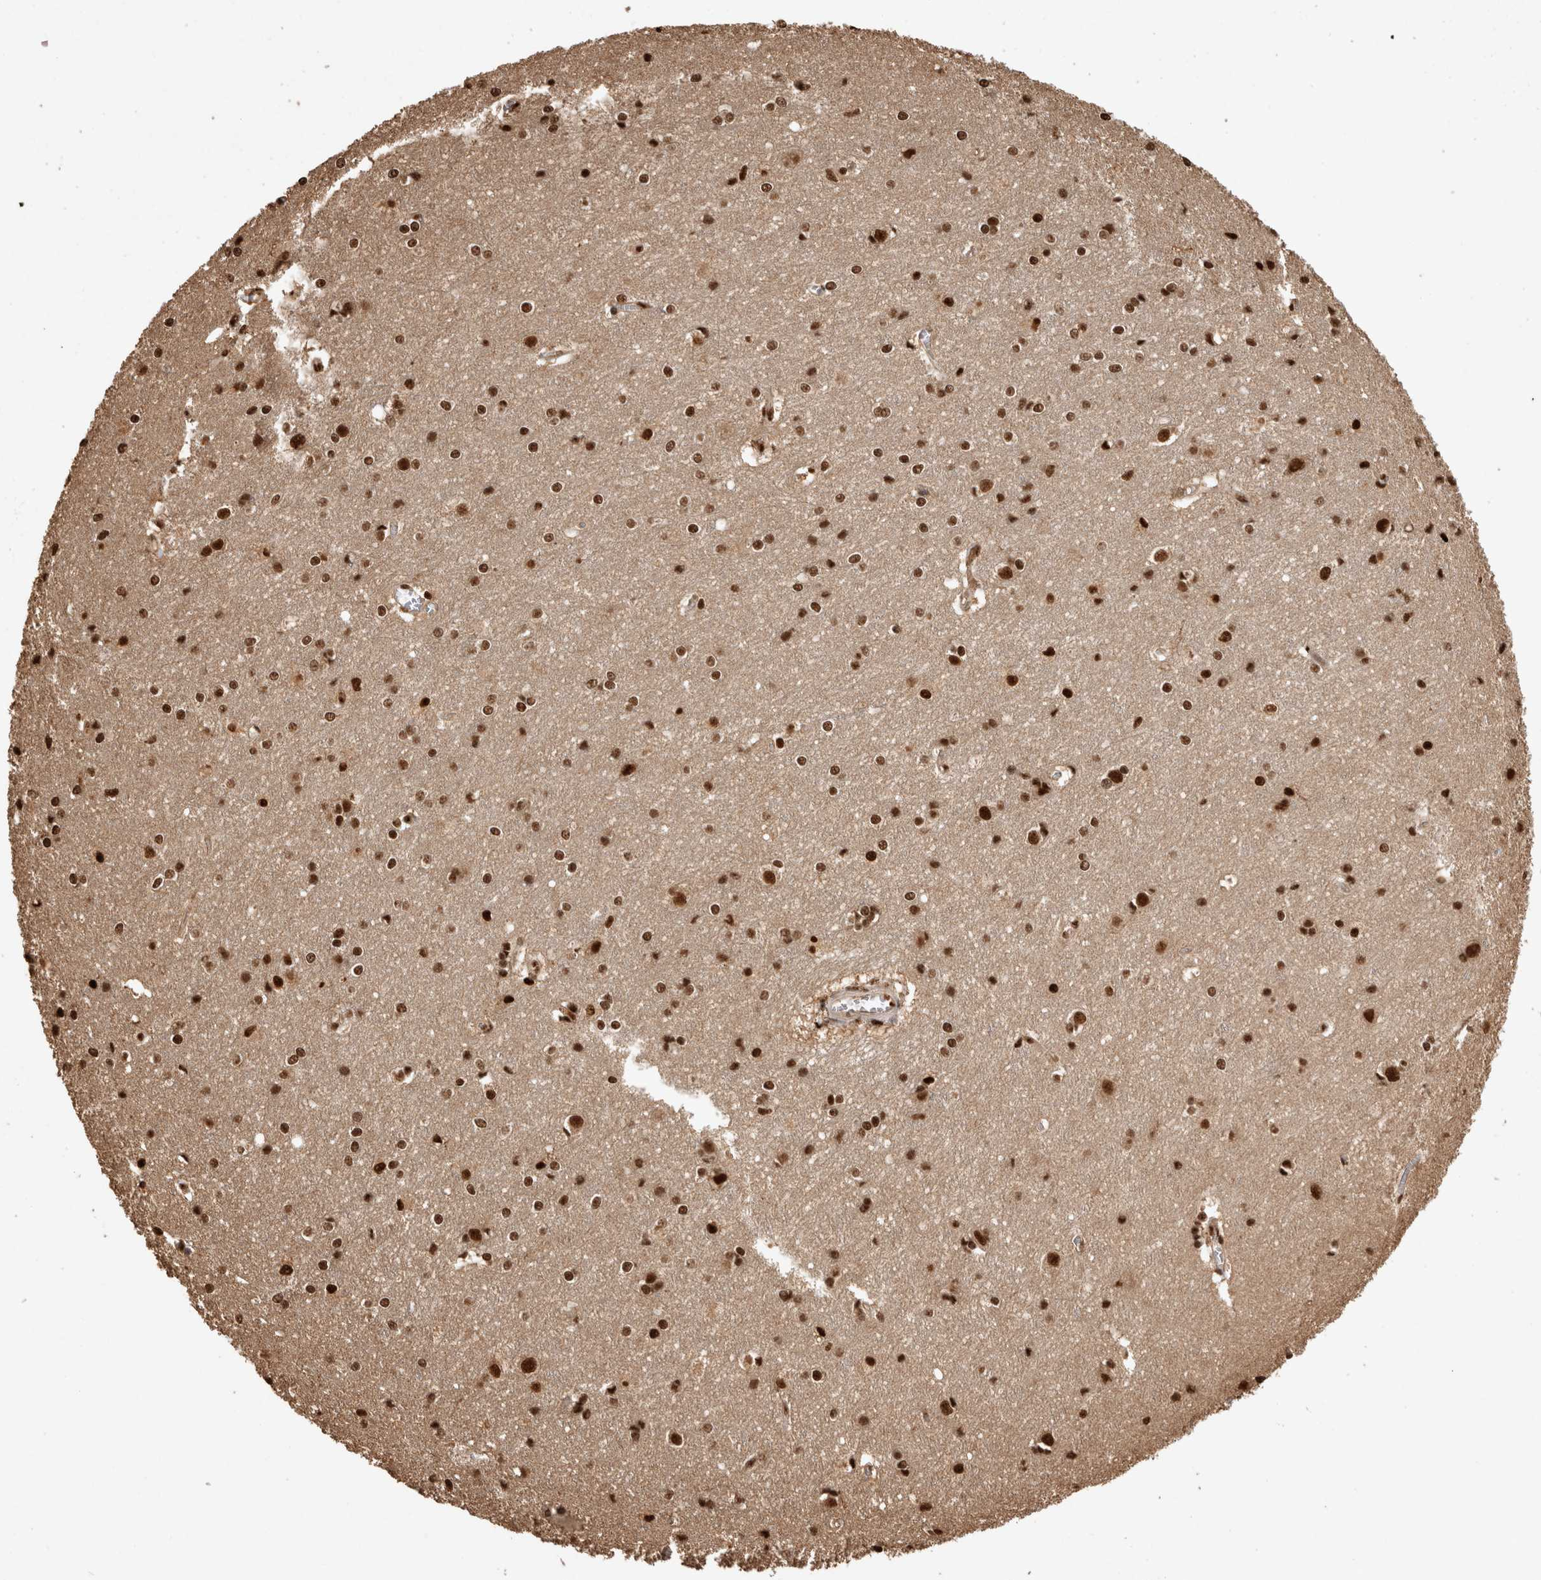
{"staining": {"intensity": "moderate", "quantity": ">75%", "location": "cytoplasmic/membranous,nuclear"}, "tissue": "cerebral cortex", "cell_type": "Endothelial cells", "image_type": "normal", "snomed": [{"axis": "morphology", "description": "Normal tissue, NOS"}, {"axis": "topography", "description": "Cerebral cortex"}], "caption": "IHC image of benign cerebral cortex: human cerebral cortex stained using immunohistochemistry exhibits medium levels of moderate protein expression localized specifically in the cytoplasmic/membranous,nuclear of endothelial cells, appearing as a cytoplasmic/membranous,nuclear brown color.", "gene": "RAD50", "patient": {"sex": "male", "age": 54}}